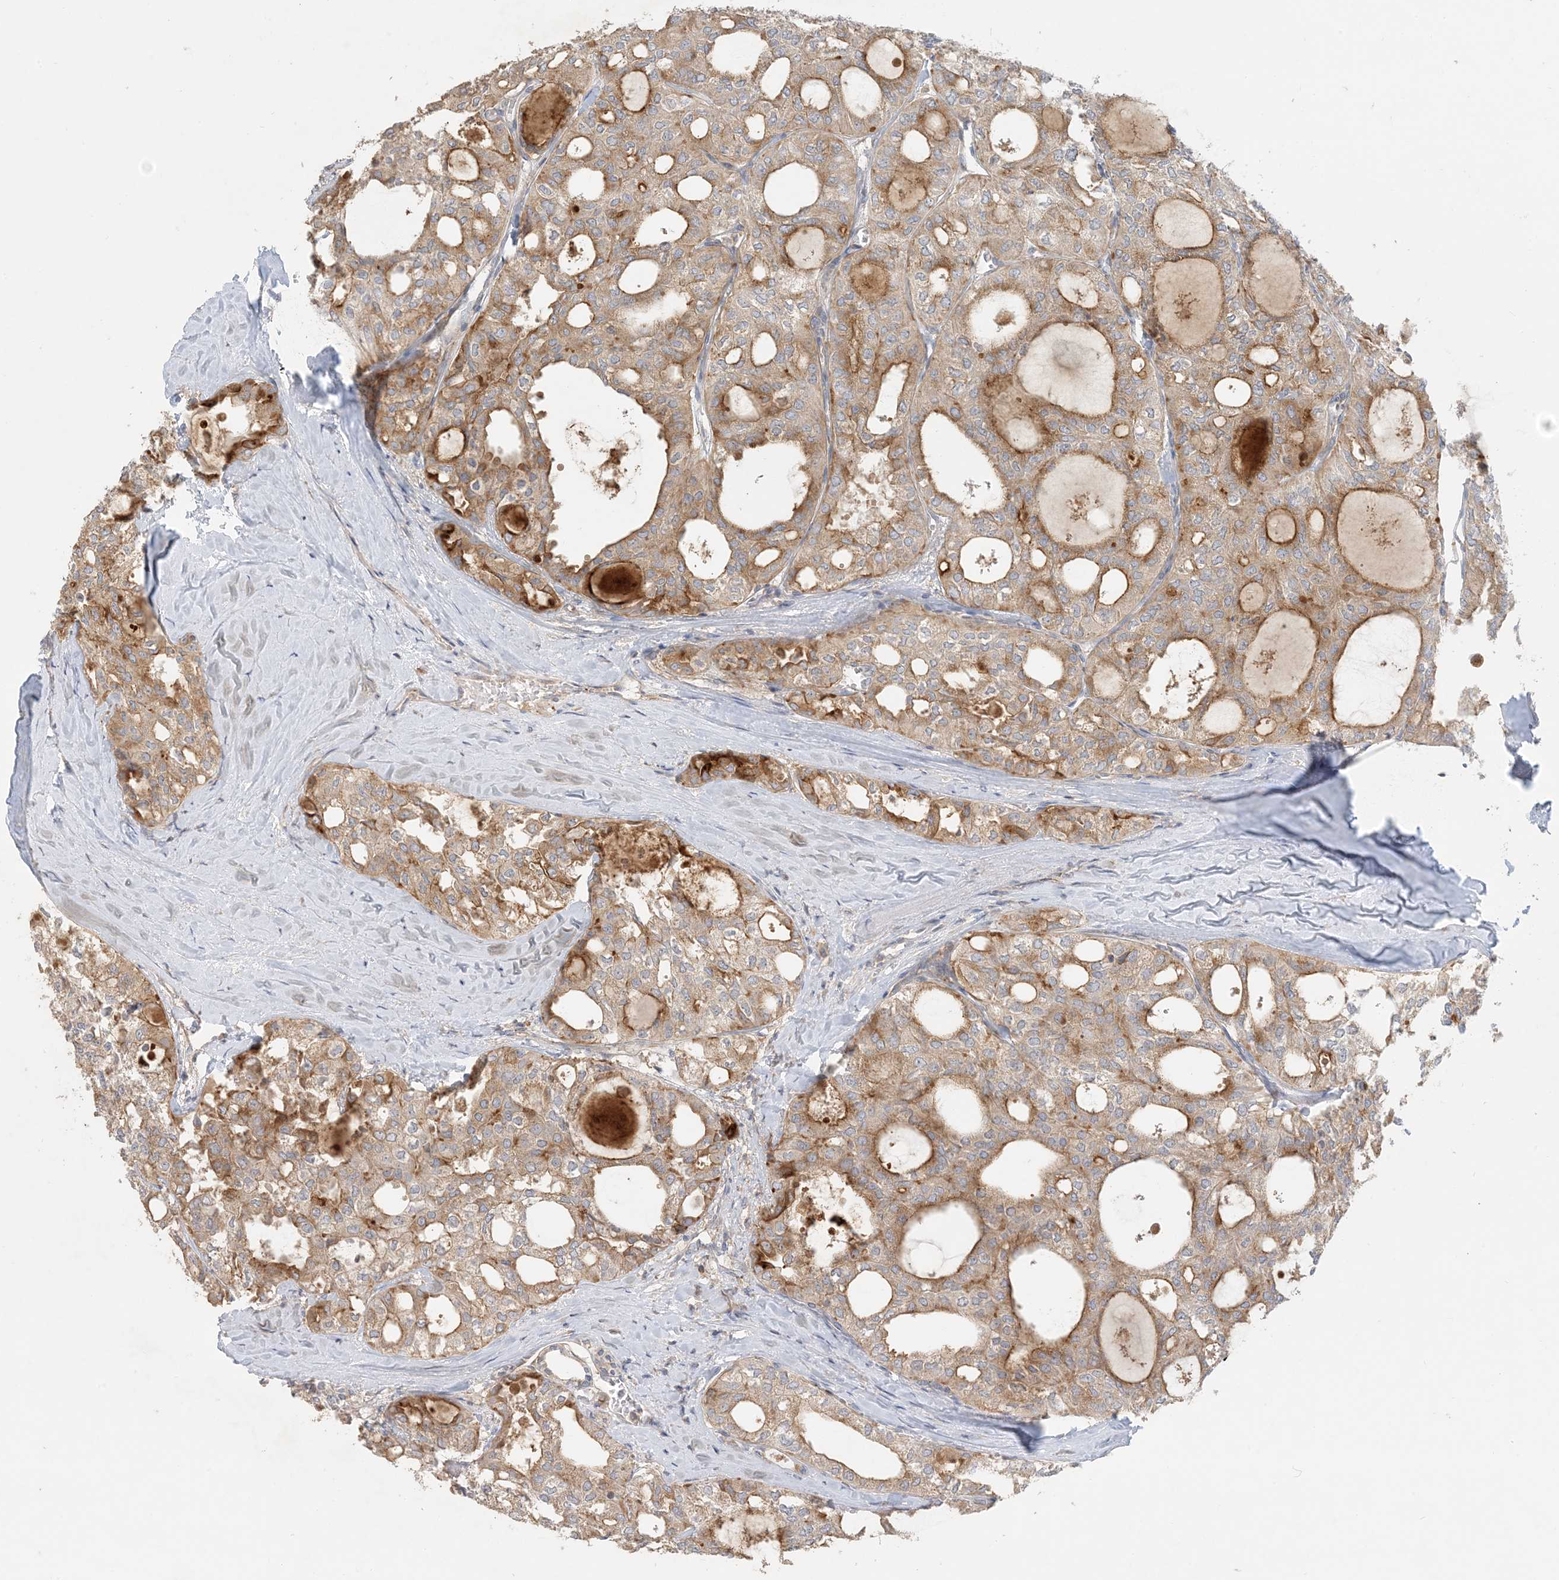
{"staining": {"intensity": "moderate", "quantity": ">75%", "location": "cytoplasmic/membranous"}, "tissue": "thyroid cancer", "cell_type": "Tumor cells", "image_type": "cancer", "snomed": [{"axis": "morphology", "description": "Follicular adenoma carcinoma, NOS"}, {"axis": "topography", "description": "Thyroid gland"}], "caption": "Follicular adenoma carcinoma (thyroid) stained with a brown dye demonstrates moderate cytoplasmic/membranous positive staining in about >75% of tumor cells.", "gene": "SPPL2A", "patient": {"sex": "male", "age": 75}}